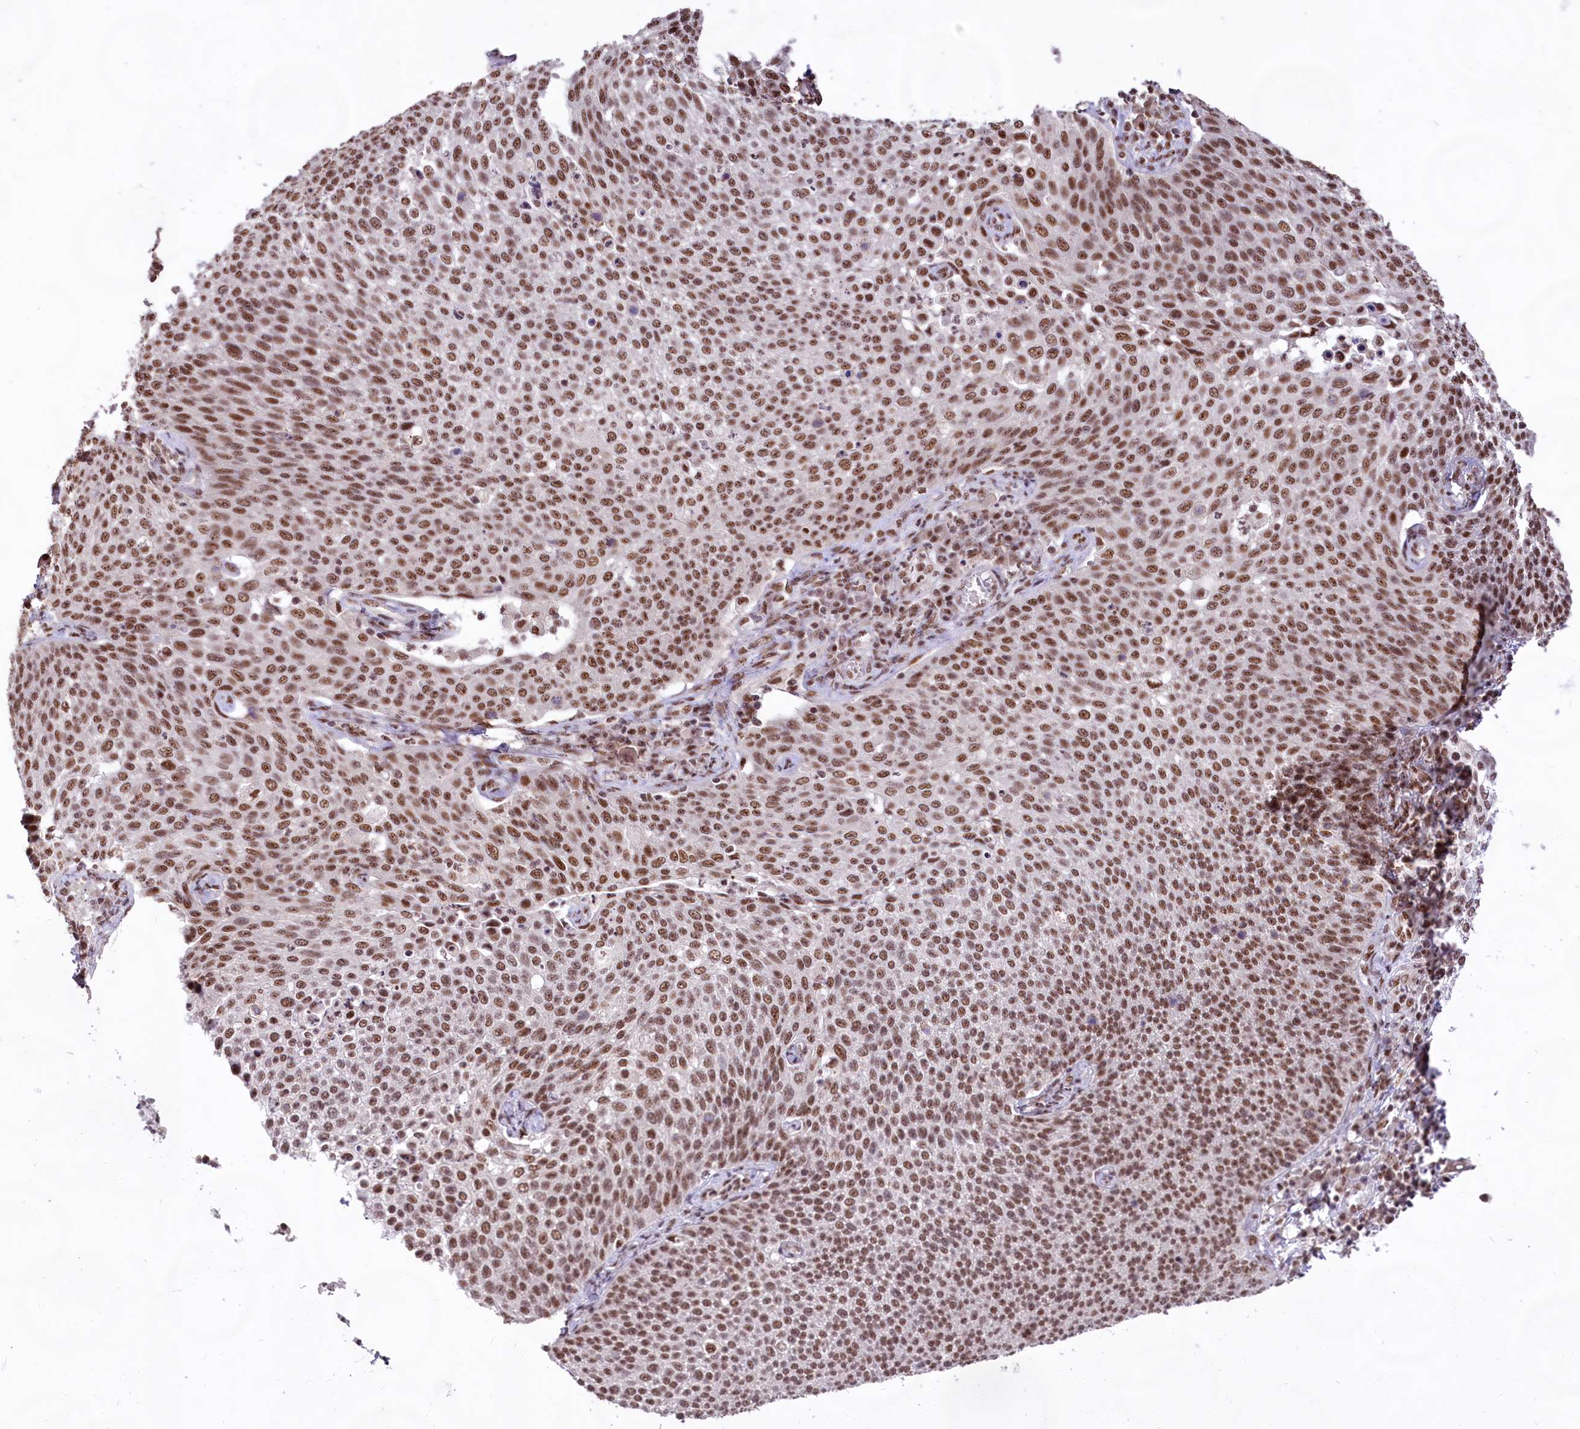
{"staining": {"intensity": "moderate", "quantity": ">75%", "location": "nuclear"}, "tissue": "cervical cancer", "cell_type": "Tumor cells", "image_type": "cancer", "snomed": [{"axis": "morphology", "description": "Squamous cell carcinoma, NOS"}, {"axis": "topography", "description": "Cervix"}], "caption": "IHC histopathology image of neoplastic tissue: cervical cancer stained using immunohistochemistry (IHC) demonstrates medium levels of moderate protein expression localized specifically in the nuclear of tumor cells, appearing as a nuclear brown color.", "gene": "HIRA", "patient": {"sex": "female", "age": 34}}